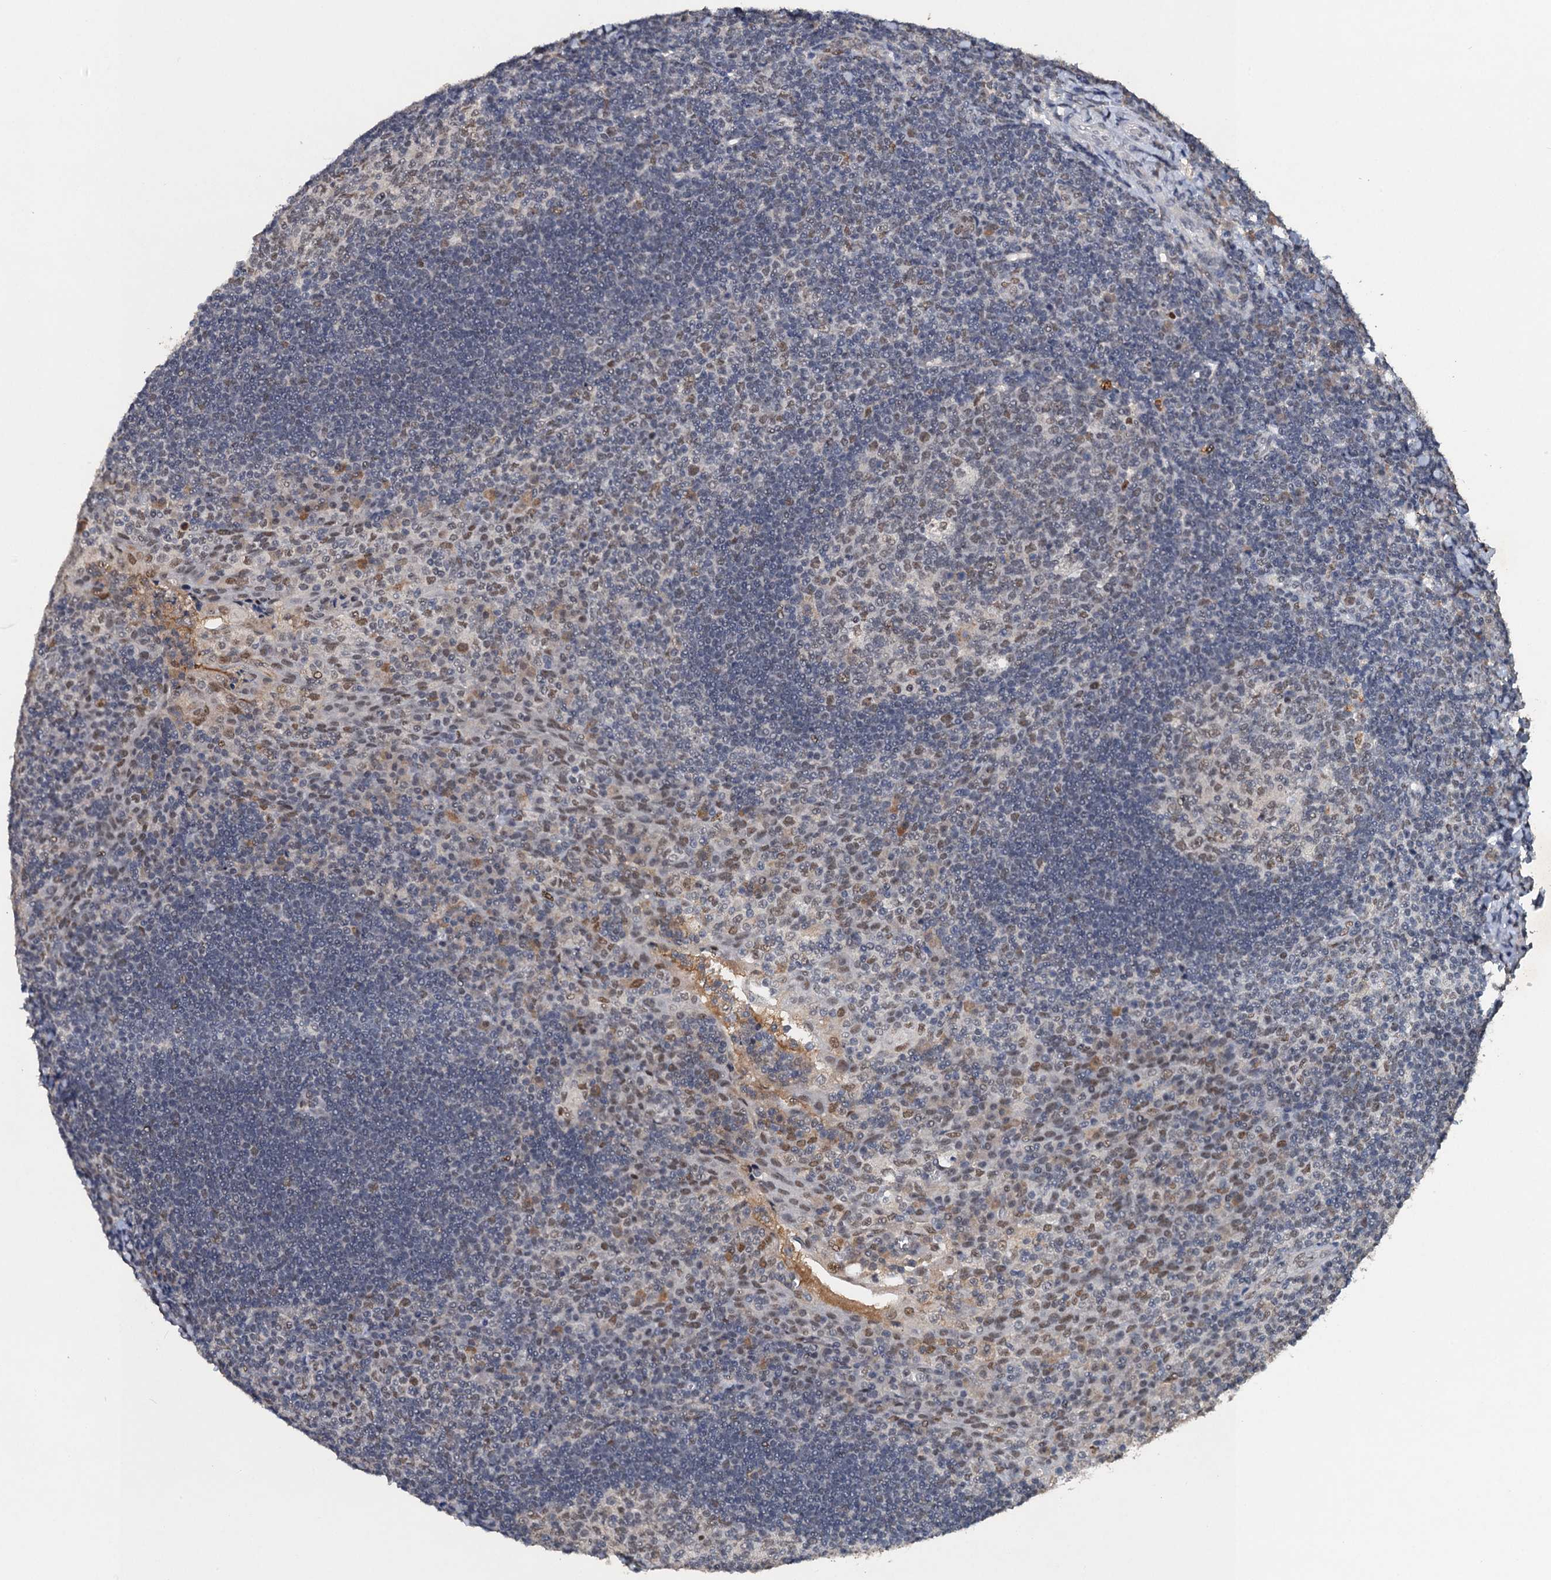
{"staining": {"intensity": "weak", "quantity": "25%-75%", "location": "nuclear"}, "tissue": "tonsil", "cell_type": "Germinal center cells", "image_type": "normal", "snomed": [{"axis": "morphology", "description": "Normal tissue, NOS"}, {"axis": "topography", "description": "Tonsil"}], "caption": "Human tonsil stained with a brown dye reveals weak nuclear positive staining in approximately 25%-75% of germinal center cells.", "gene": "CSTF3", "patient": {"sex": "male", "age": 17}}